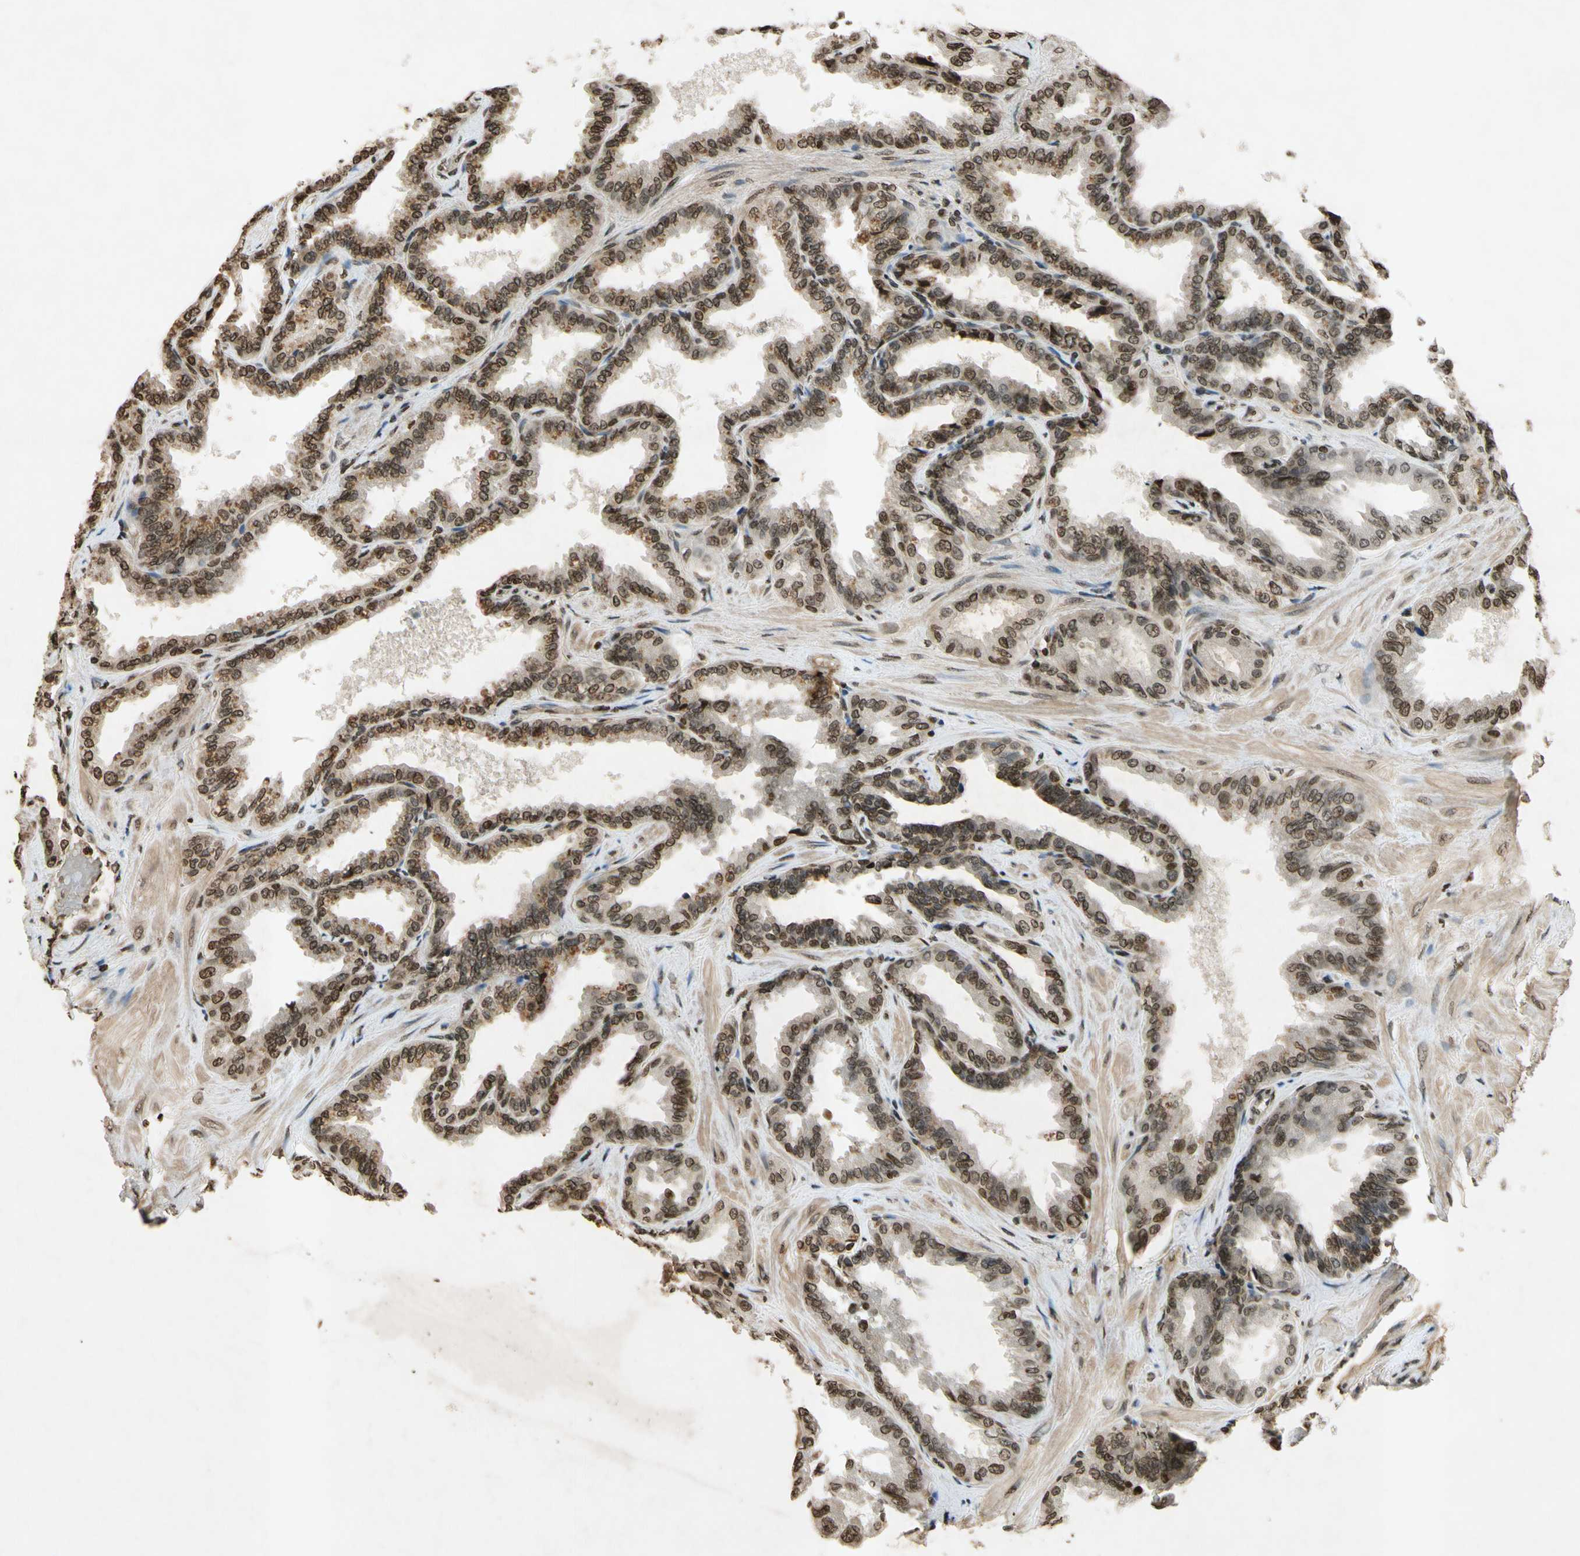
{"staining": {"intensity": "moderate", "quantity": ">75%", "location": "nuclear"}, "tissue": "seminal vesicle", "cell_type": "Glandular cells", "image_type": "normal", "snomed": [{"axis": "morphology", "description": "Normal tissue, NOS"}, {"axis": "topography", "description": "Seminal veicle"}], "caption": "Unremarkable seminal vesicle reveals moderate nuclear staining in approximately >75% of glandular cells, visualized by immunohistochemistry.", "gene": "HOXB3", "patient": {"sex": "male", "age": 46}}